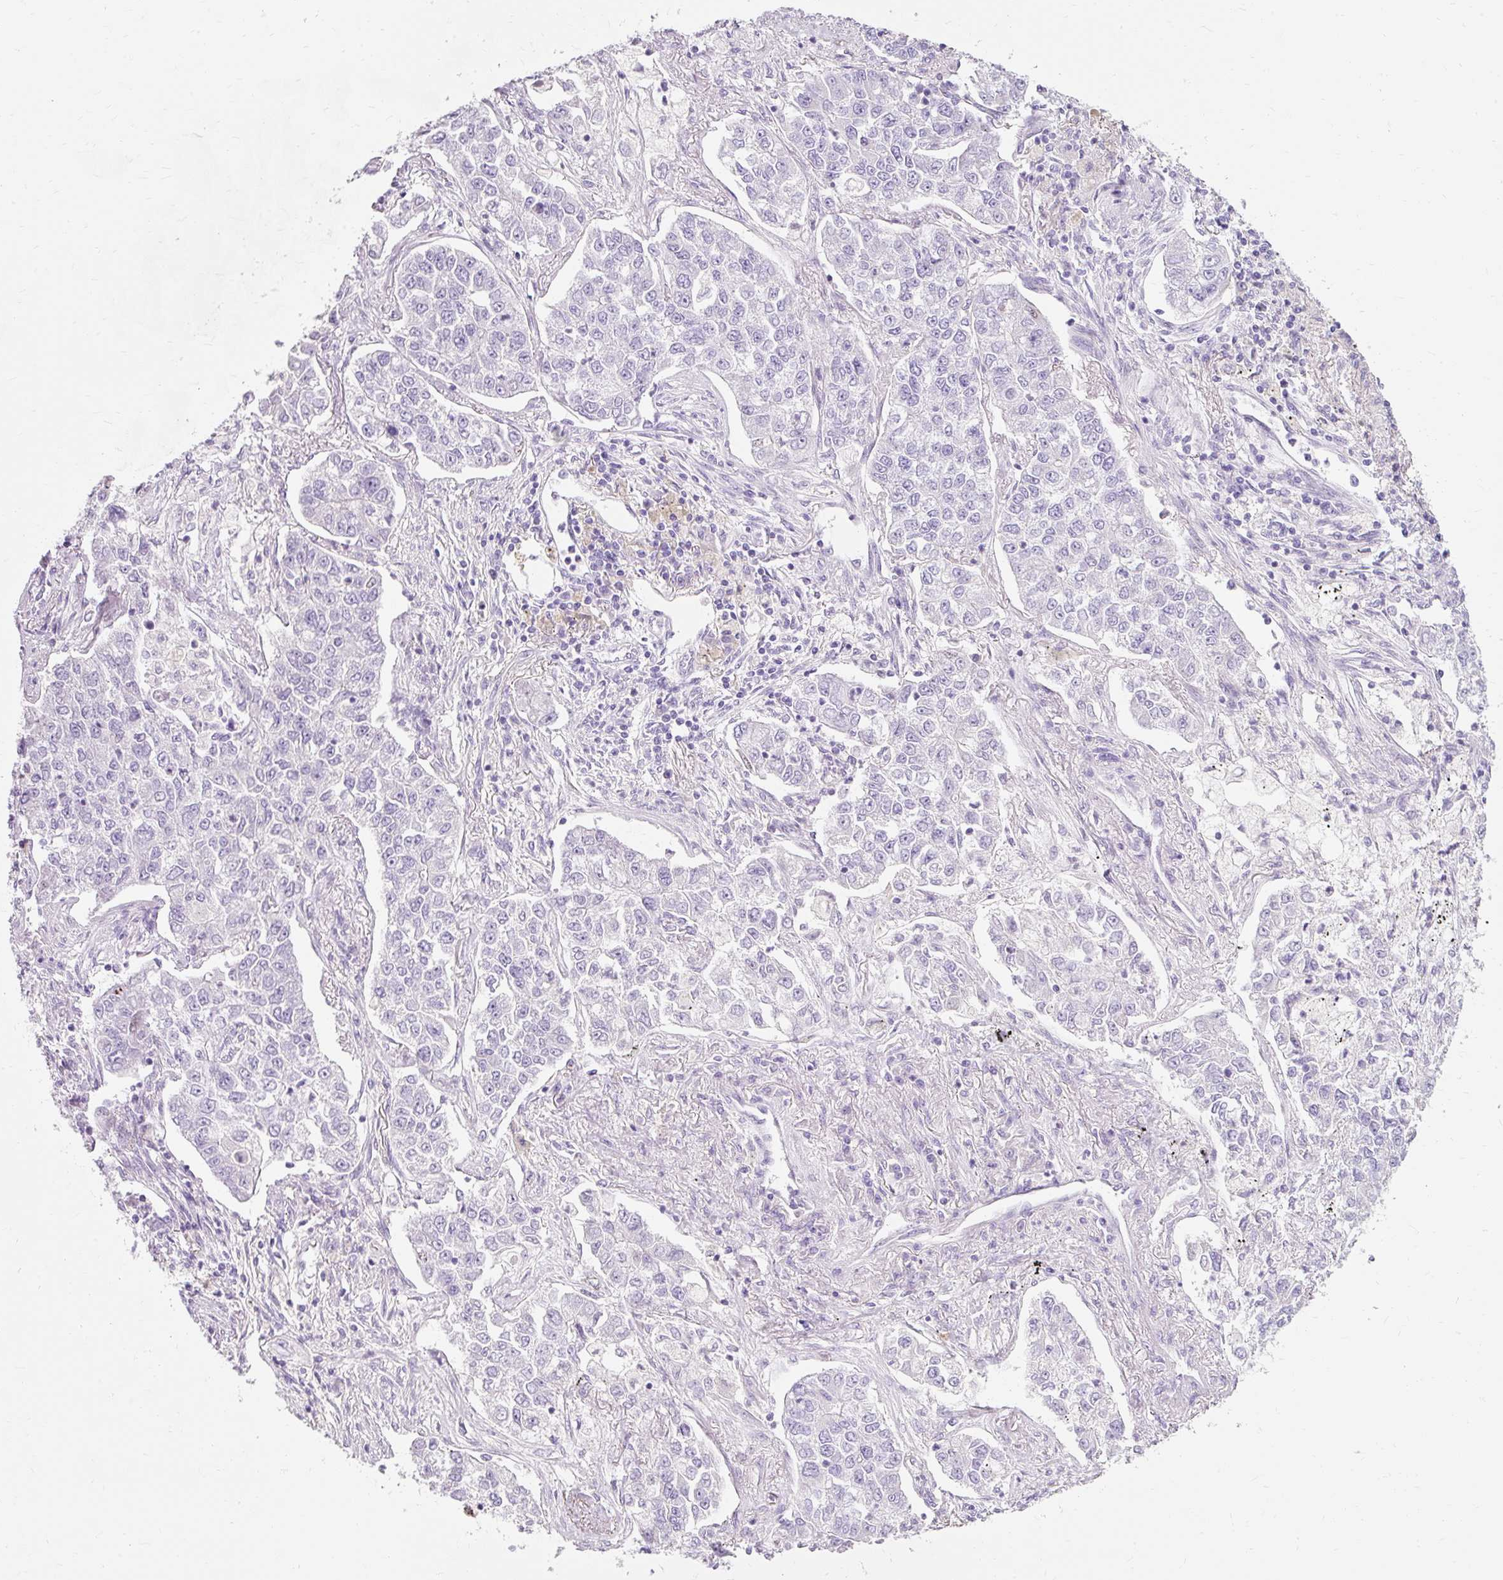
{"staining": {"intensity": "negative", "quantity": "none", "location": "none"}, "tissue": "lung cancer", "cell_type": "Tumor cells", "image_type": "cancer", "snomed": [{"axis": "morphology", "description": "Adenocarcinoma, NOS"}, {"axis": "topography", "description": "Lung"}], "caption": "DAB immunohistochemical staining of human adenocarcinoma (lung) shows no significant positivity in tumor cells. The staining was performed using DAB (3,3'-diaminobenzidine) to visualize the protein expression in brown, while the nuclei were stained in blue with hematoxylin (Magnification: 20x).", "gene": "TMEM213", "patient": {"sex": "male", "age": 49}}